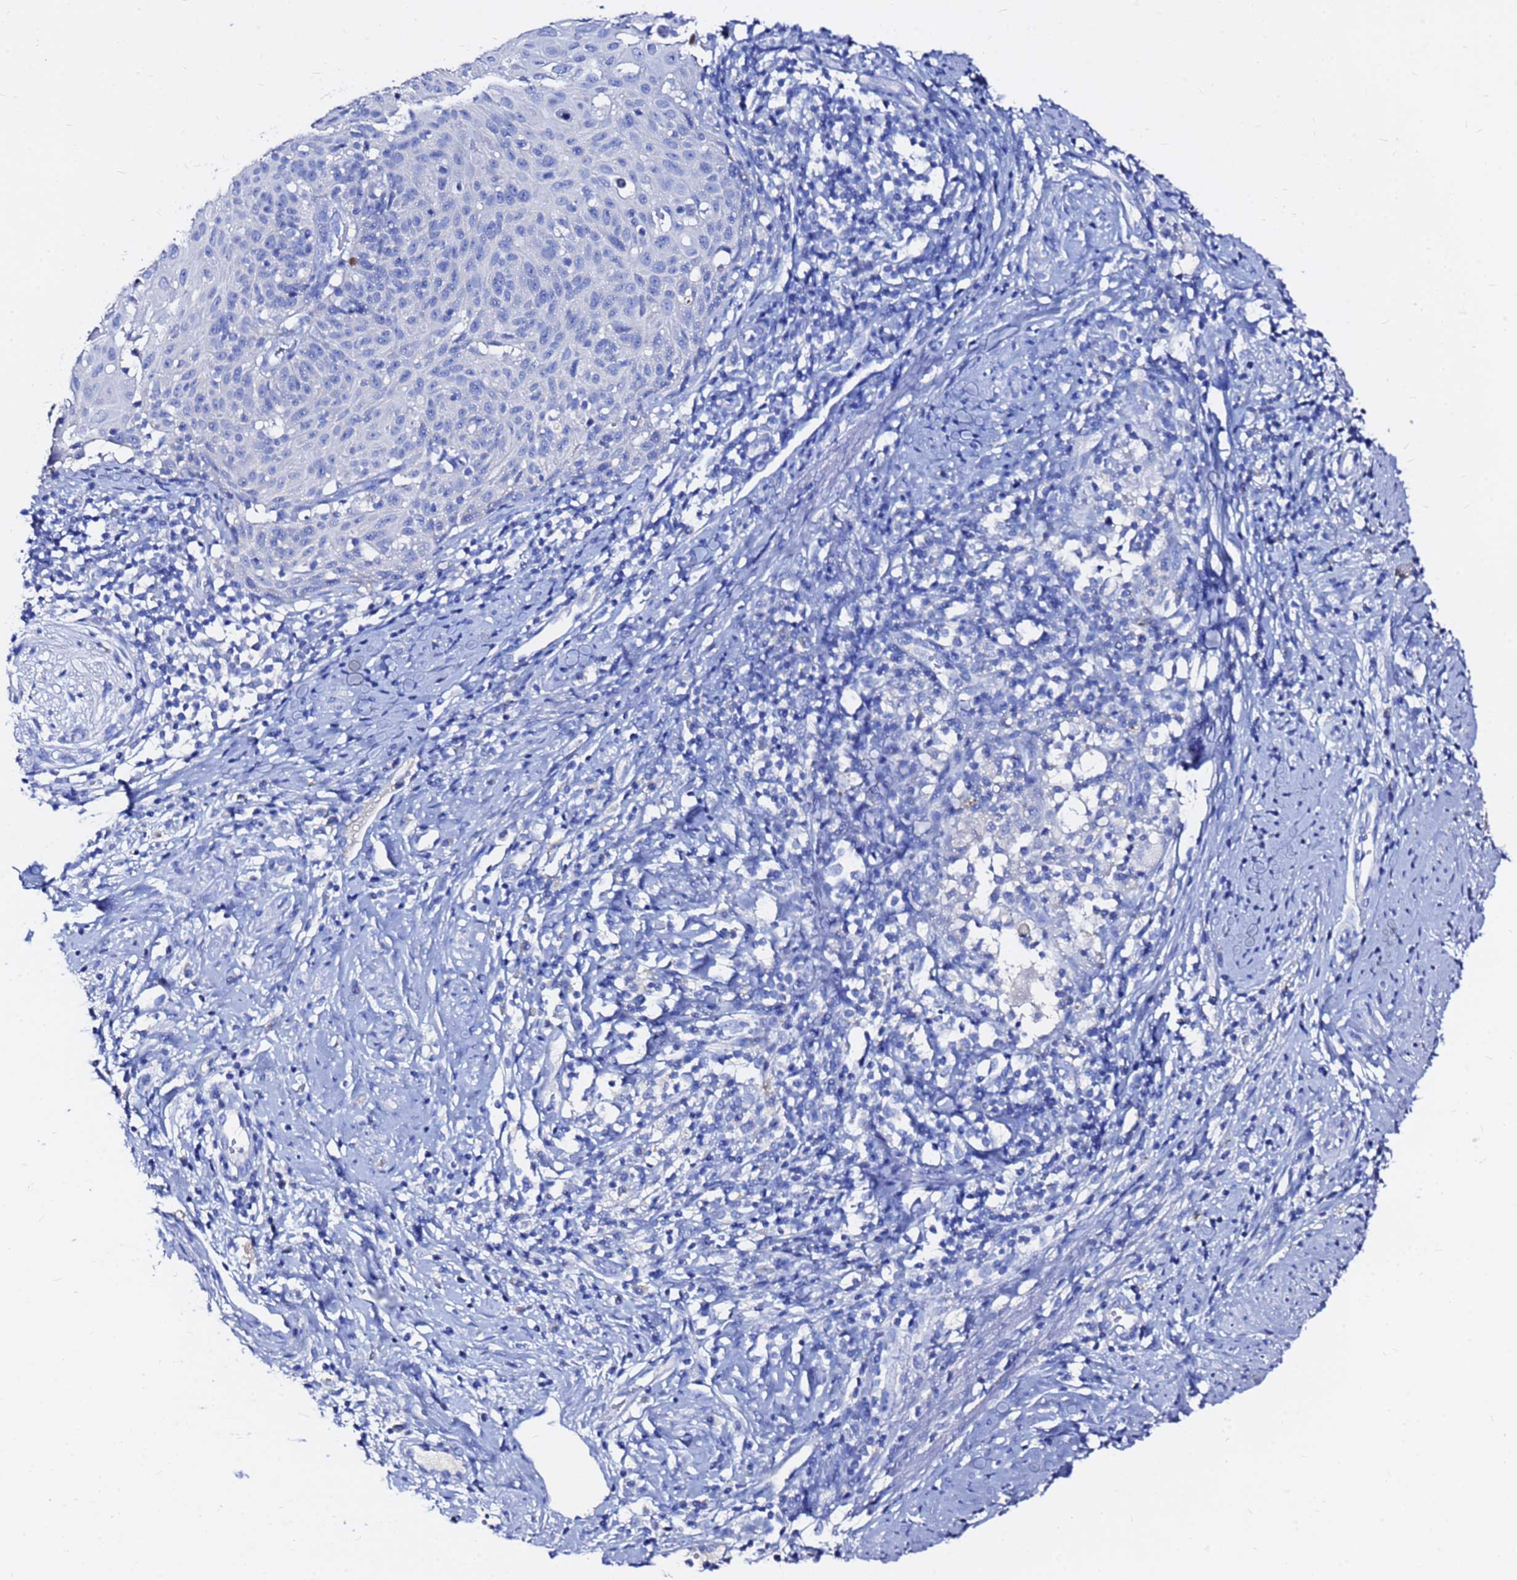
{"staining": {"intensity": "negative", "quantity": "none", "location": "none"}, "tissue": "cervical cancer", "cell_type": "Tumor cells", "image_type": "cancer", "snomed": [{"axis": "morphology", "description": "Squamous cell carcinoma, NOS"}, {"axis": "topography", "description": "Cervix"}], "caption": "Immunohistochemistry micrograph of neoplastic tissue: cervical cancer (squamous cell carcinoma) stained with DAB reveals no significant protein positivity in tumor cells.", "gene": "FAM183A", "patient": {"sex": "female", "age": 70}}